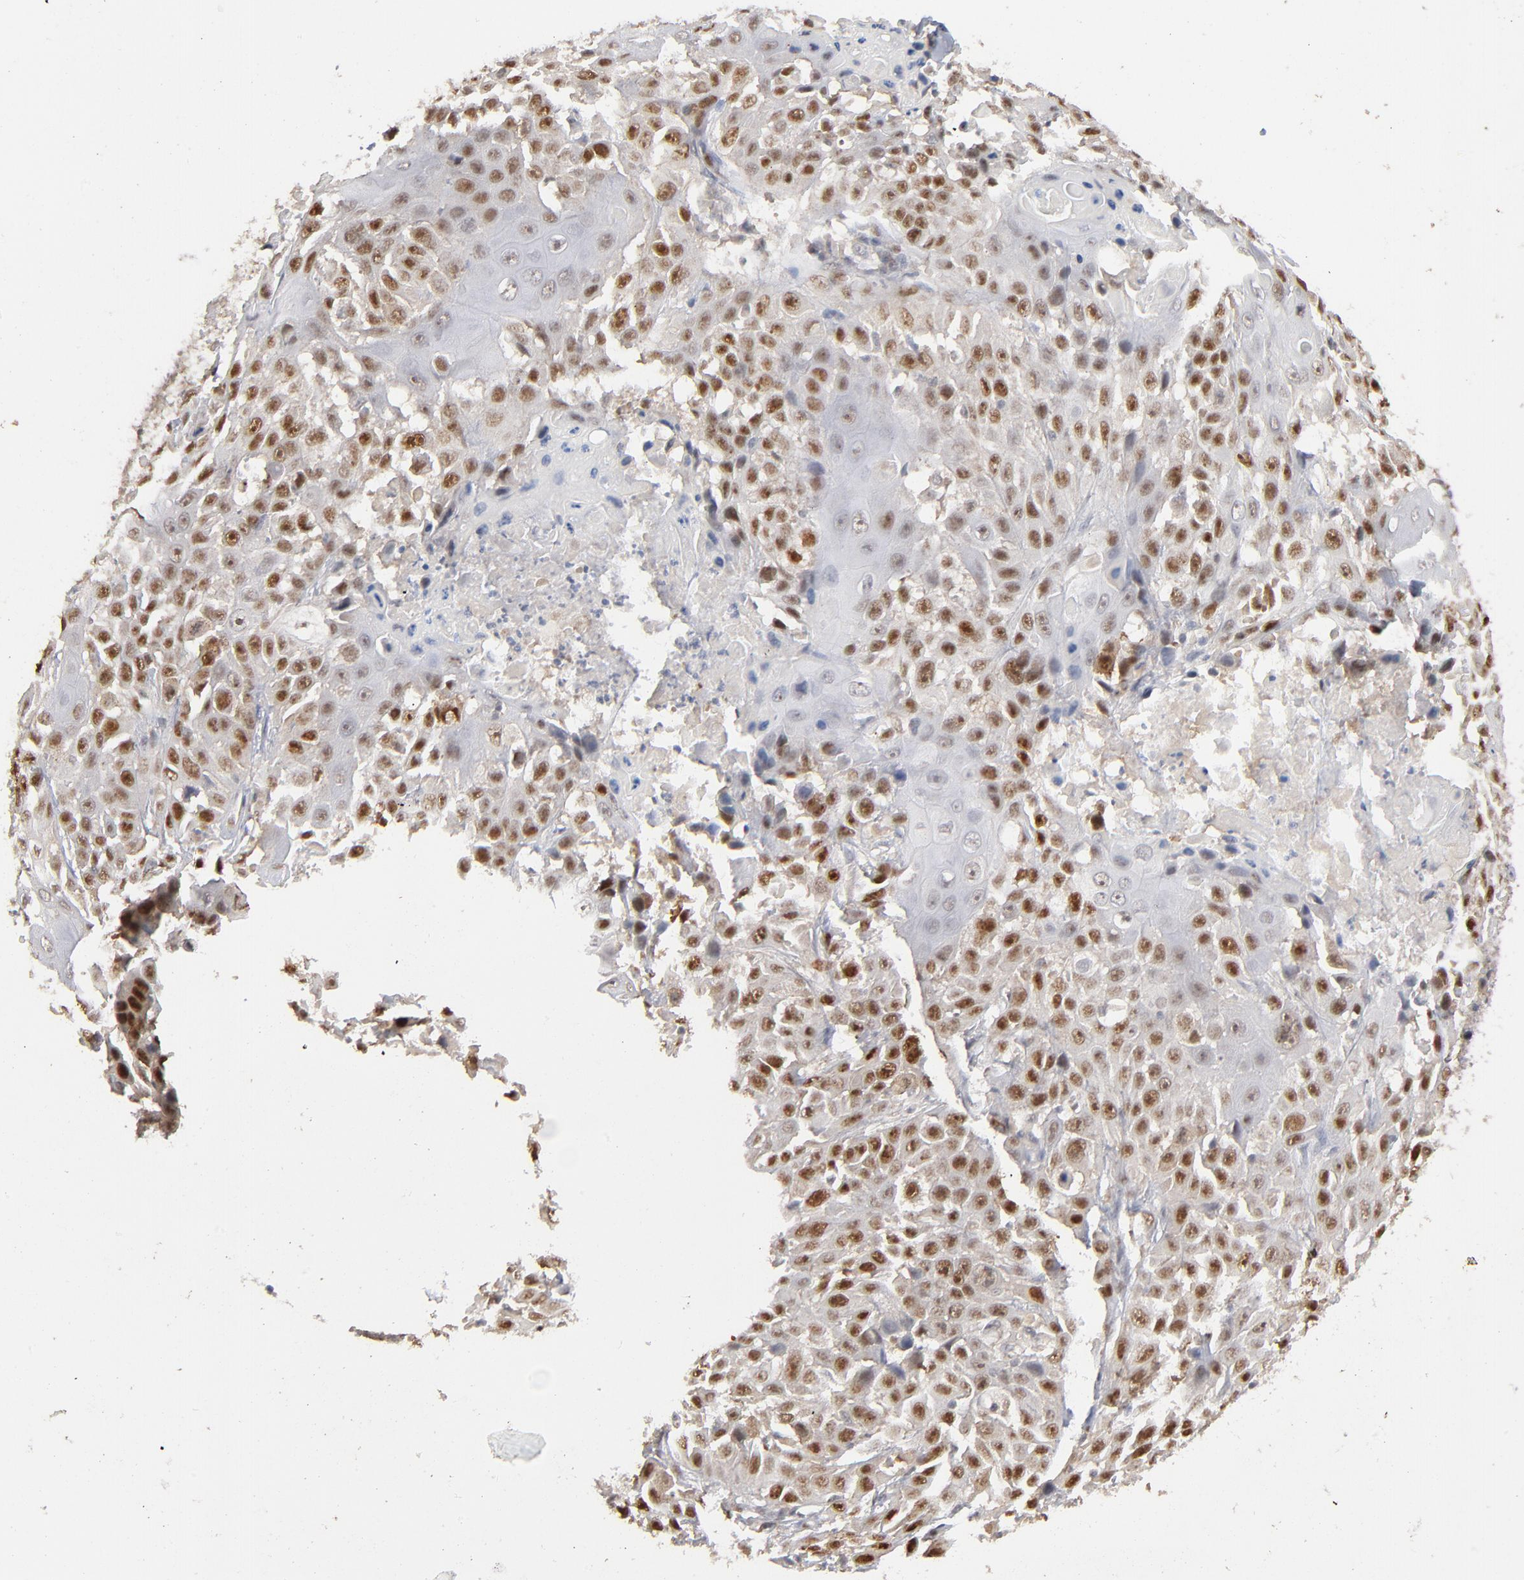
{"staining": {"intensity": "moderate", "quantity": "25%-75%", "location": "nuclear"}, "tissue": "cervical cancer", "cell_type": "Tumor cells", "image_type": "cancer", "snomed": [{"axis": "morphology", "description": "Squamous cell carcinoma, NOS"}, {"axis": "topography", "description": "Cervix"}], "caption": "Protein analysis of cervical squamous cell carcinoma tissue exhibits moderate nuclear expression in approximately 25%-75% of tumor cells.", "gene": "NFIB", "patient": {"sex": "female", "age": 39}}